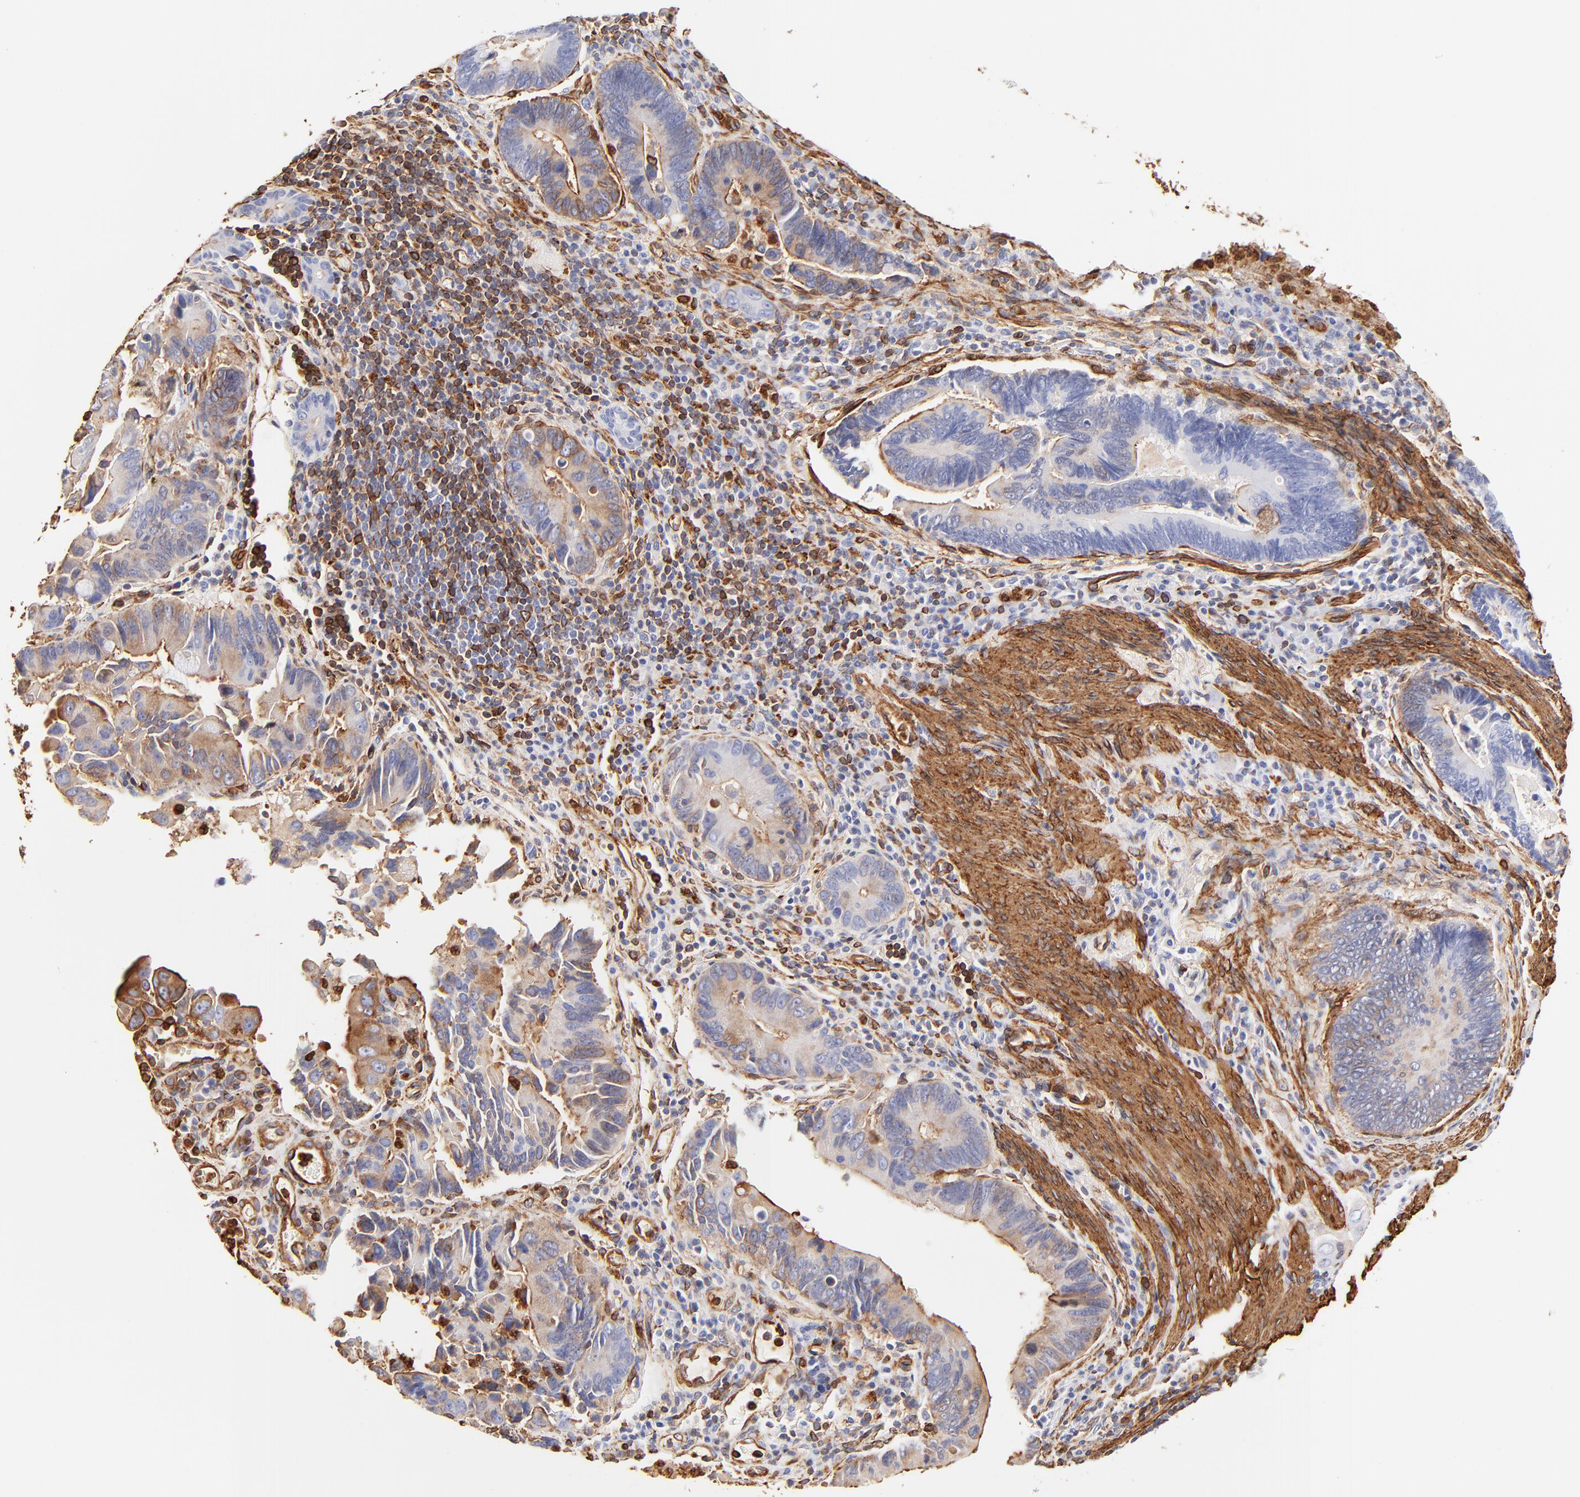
{"staining": {"intensity": "moderate", "quantity": "25%-75%", "location": "cytoplasmic/membranous"}, "tissue": "pancreatic cancer", "cell_type": "Tumor cells", "image_type": "cancer", "snomed": [{"axis": "morphology", "description": "Adenocarcinoma, NOS"}, {"axis": "topography", "description": "Pancreas"}], "caption": "Tumor cells display medium levels of moderate cytoplasmic/membranous staining in about 25%-75% of cells in pancreatic cancer (adenocarcinoma).", "gene": "FLNA", "patient": {"sex": "female", "age": 70}}